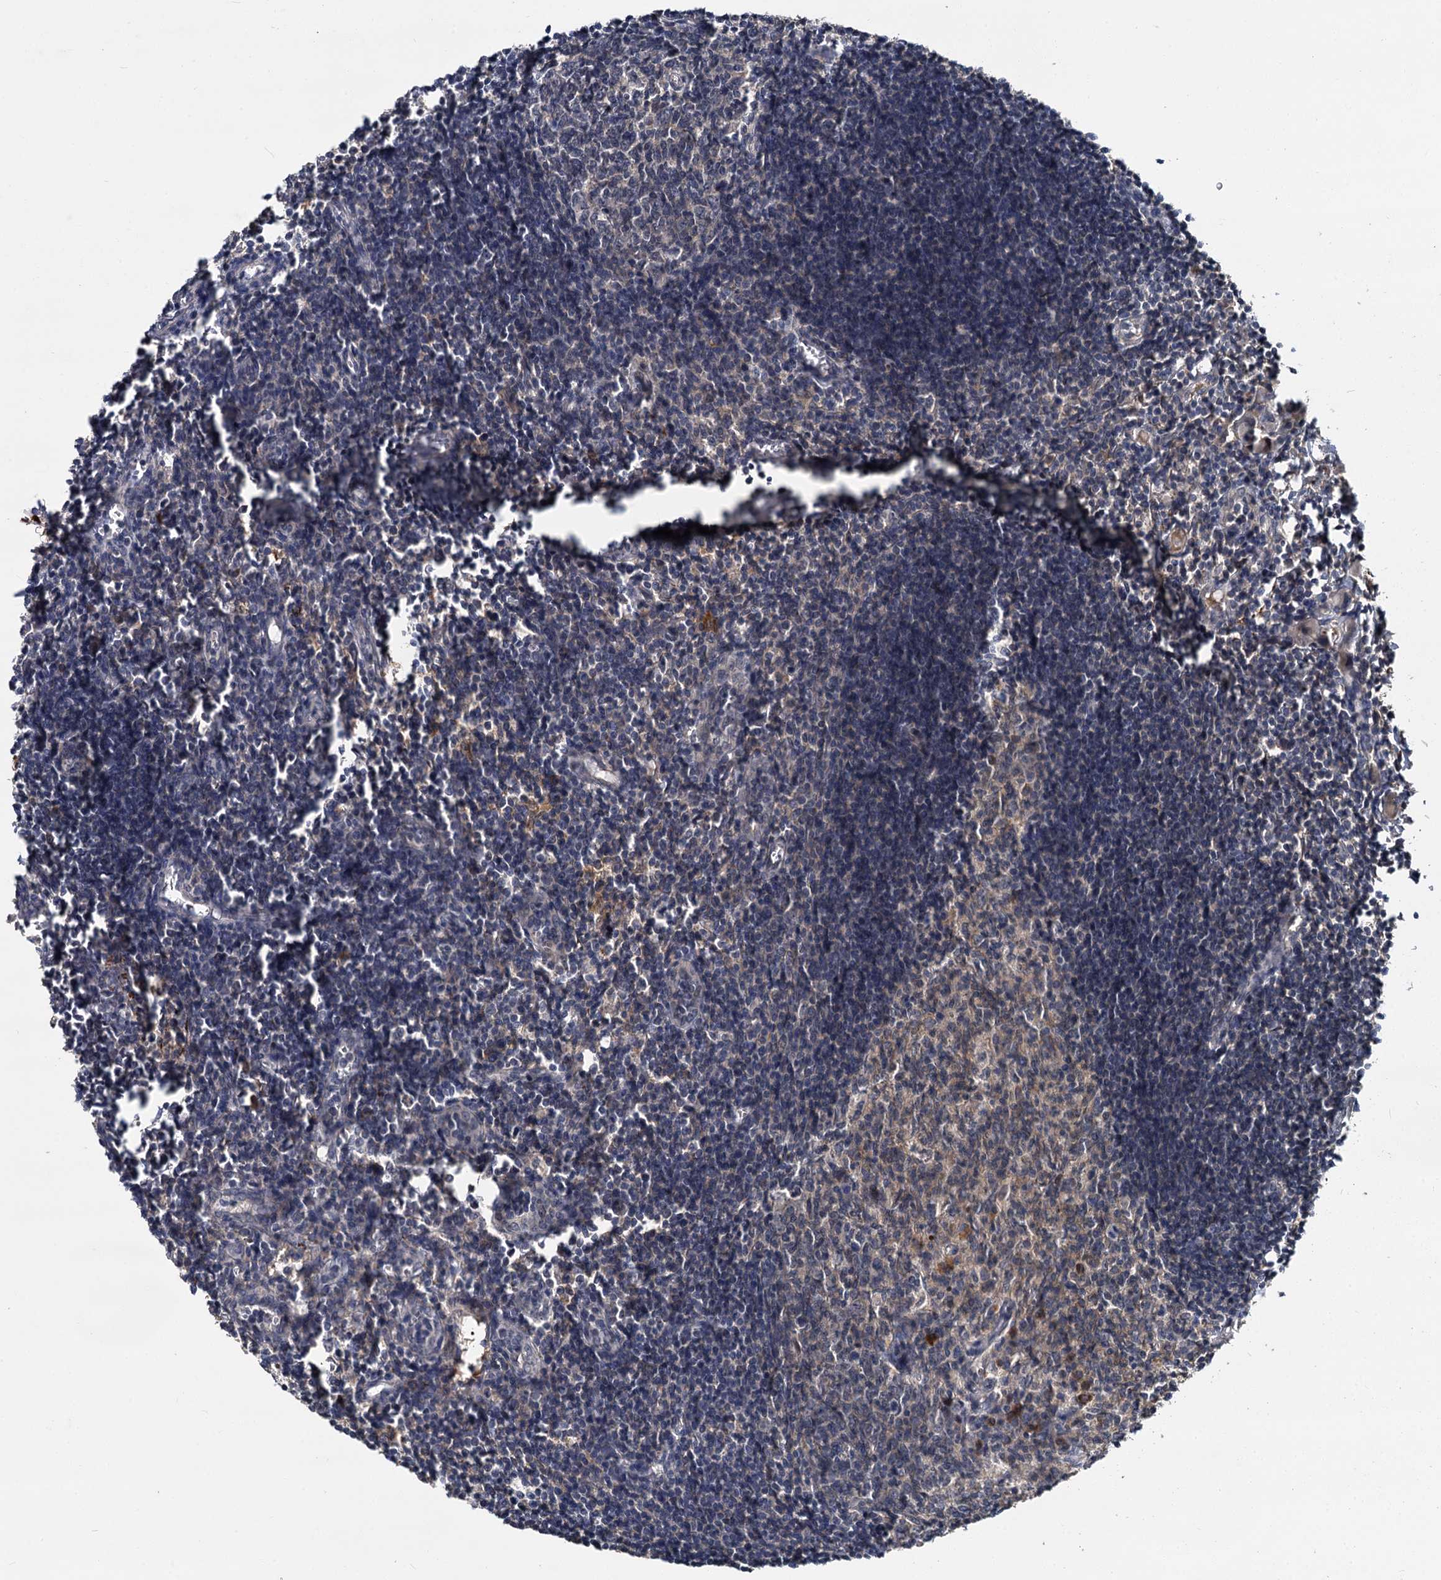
{"staining": {"intensity": "weak", "quantity": "25%-75%", "location": "cytoplasmic/membranous"}, "tissue": "lymph node", "cell_type": "Germinal center cells", "image_type": "normal", "snomed": [{"axis": "morphology", "description": "Normal tissue, NOS"}, {"axis": "morphology", "description": "Malignant melanoma, Metastatic site"}, {"axis": "topography", "description": "Lymph node"}], "caption": "Weak cytoplasmic/membranous staining is identified in approximately 25%-75% of germinal center cells in normal lymph node. (brown staining indicates protein expression, while blue staining denotes nuclei).", "gene": "MBD6", "patient": {"sex": "male", "age": 41}}